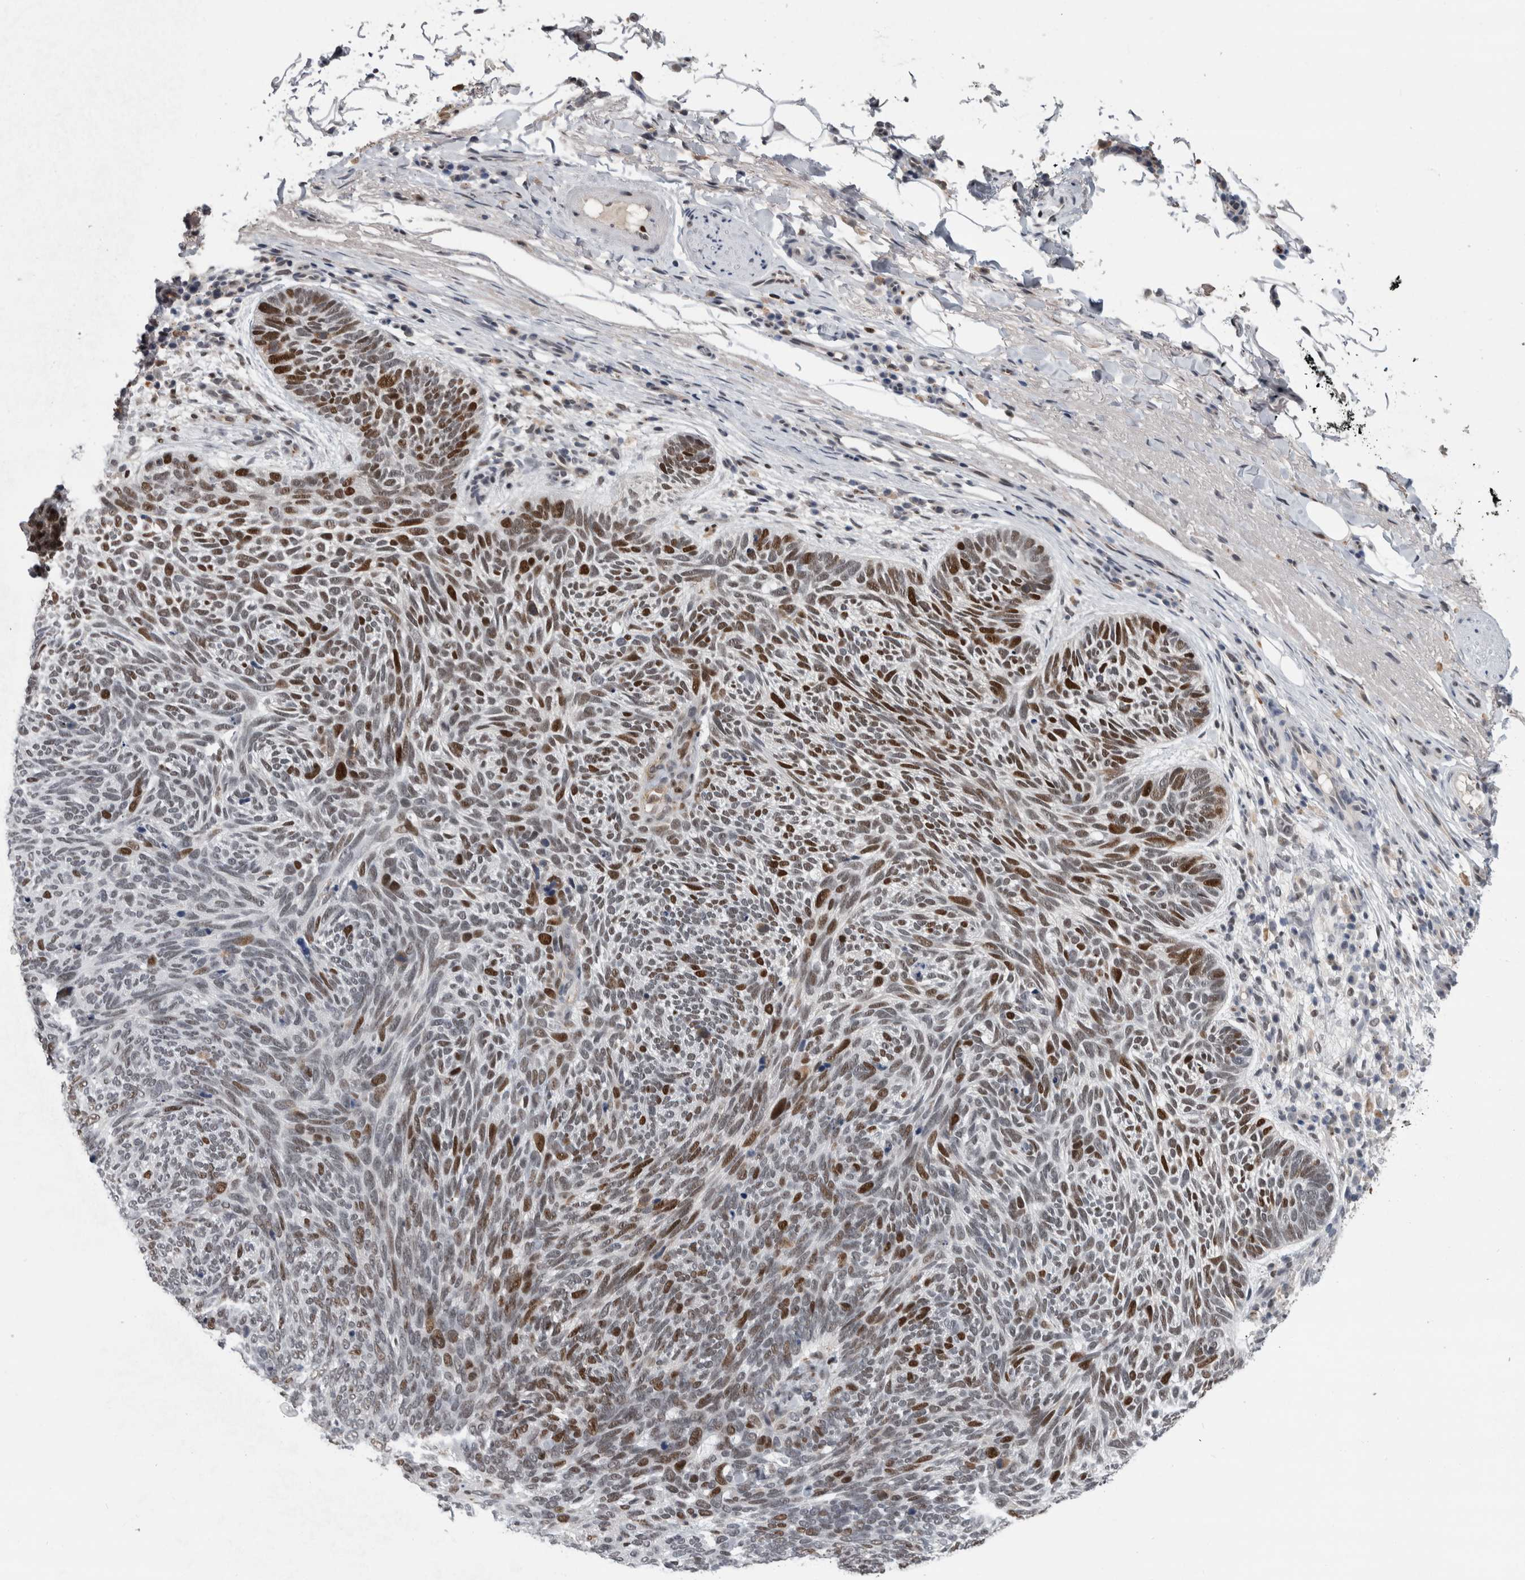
{"staining": {"intensity": "strong", "quantity": "25%-75%", "location": "nuclear"}, "tissue": "skin cancer", "cell_type": "Tumor cells", "image_type": "cancer", "snomed": [{"axis": "morphology", "description": "Basal cell carcinoma"}, {"axis": "topography", "description": "Skin"}], "caption": "Skin basal cell carcinoma stained with immunohistochemistry (IHC) demonstrates strong nuclear staining in about 25%-75% of tumor cells.", "gene": "POLD2", "patient": {"sex": "female", "age": 85}}